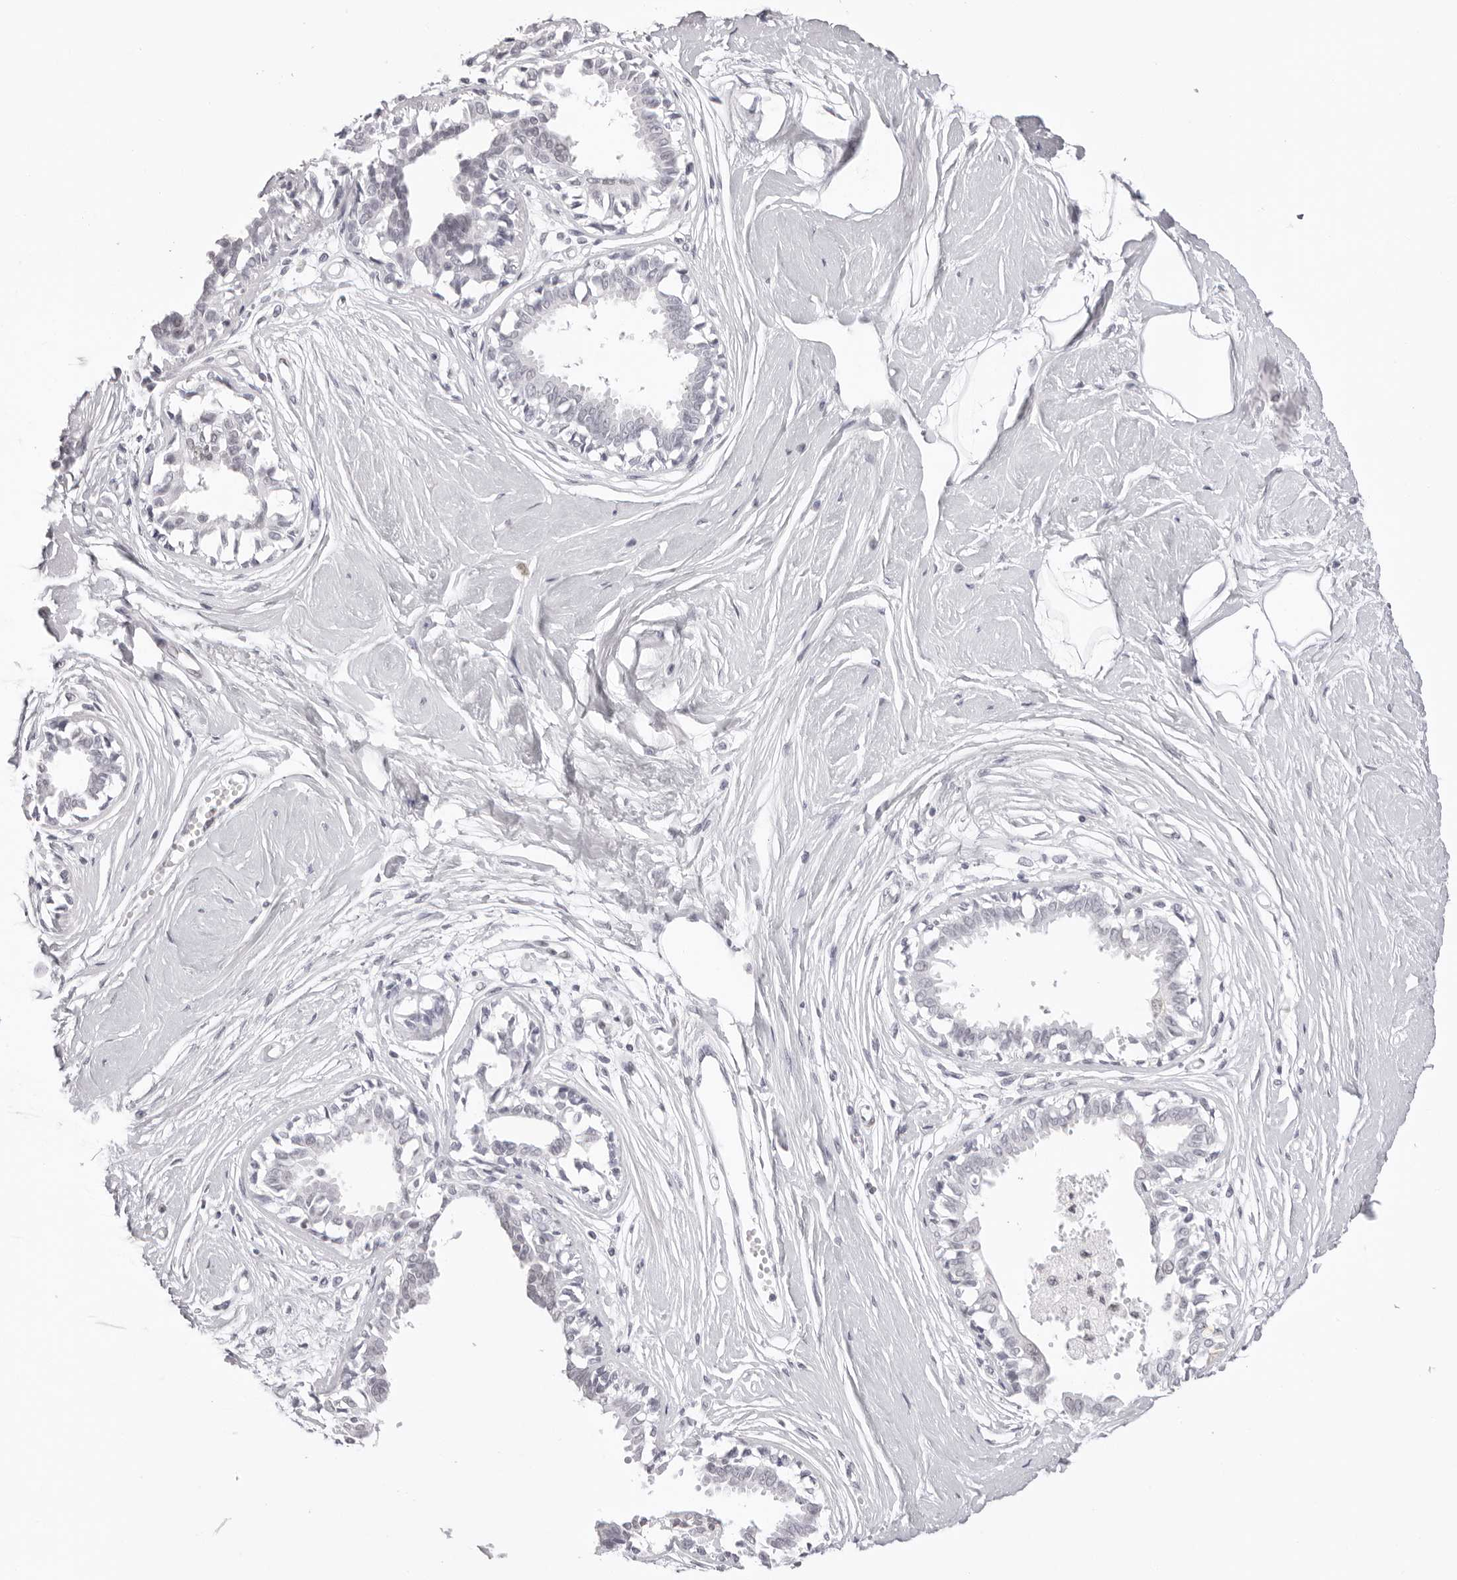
{"staining": {"intensity": "negative", "quantity": "none", "location": "none"}, "tissue": "breast", "cell_type": "Adipocytes", "image_type": "normal", "snomed": [{"axis": "morphology", "description": "Normal tissue, NOS"}, {"axis": "topography", "description": "Breast"}], "caption": "Adipocytes are negative for protein expression in unremarkable human breast. (DAB immunohistochemistry, high magnification).", "gene": "MAFK", "patient": {"sex": "female", "age": 45}}